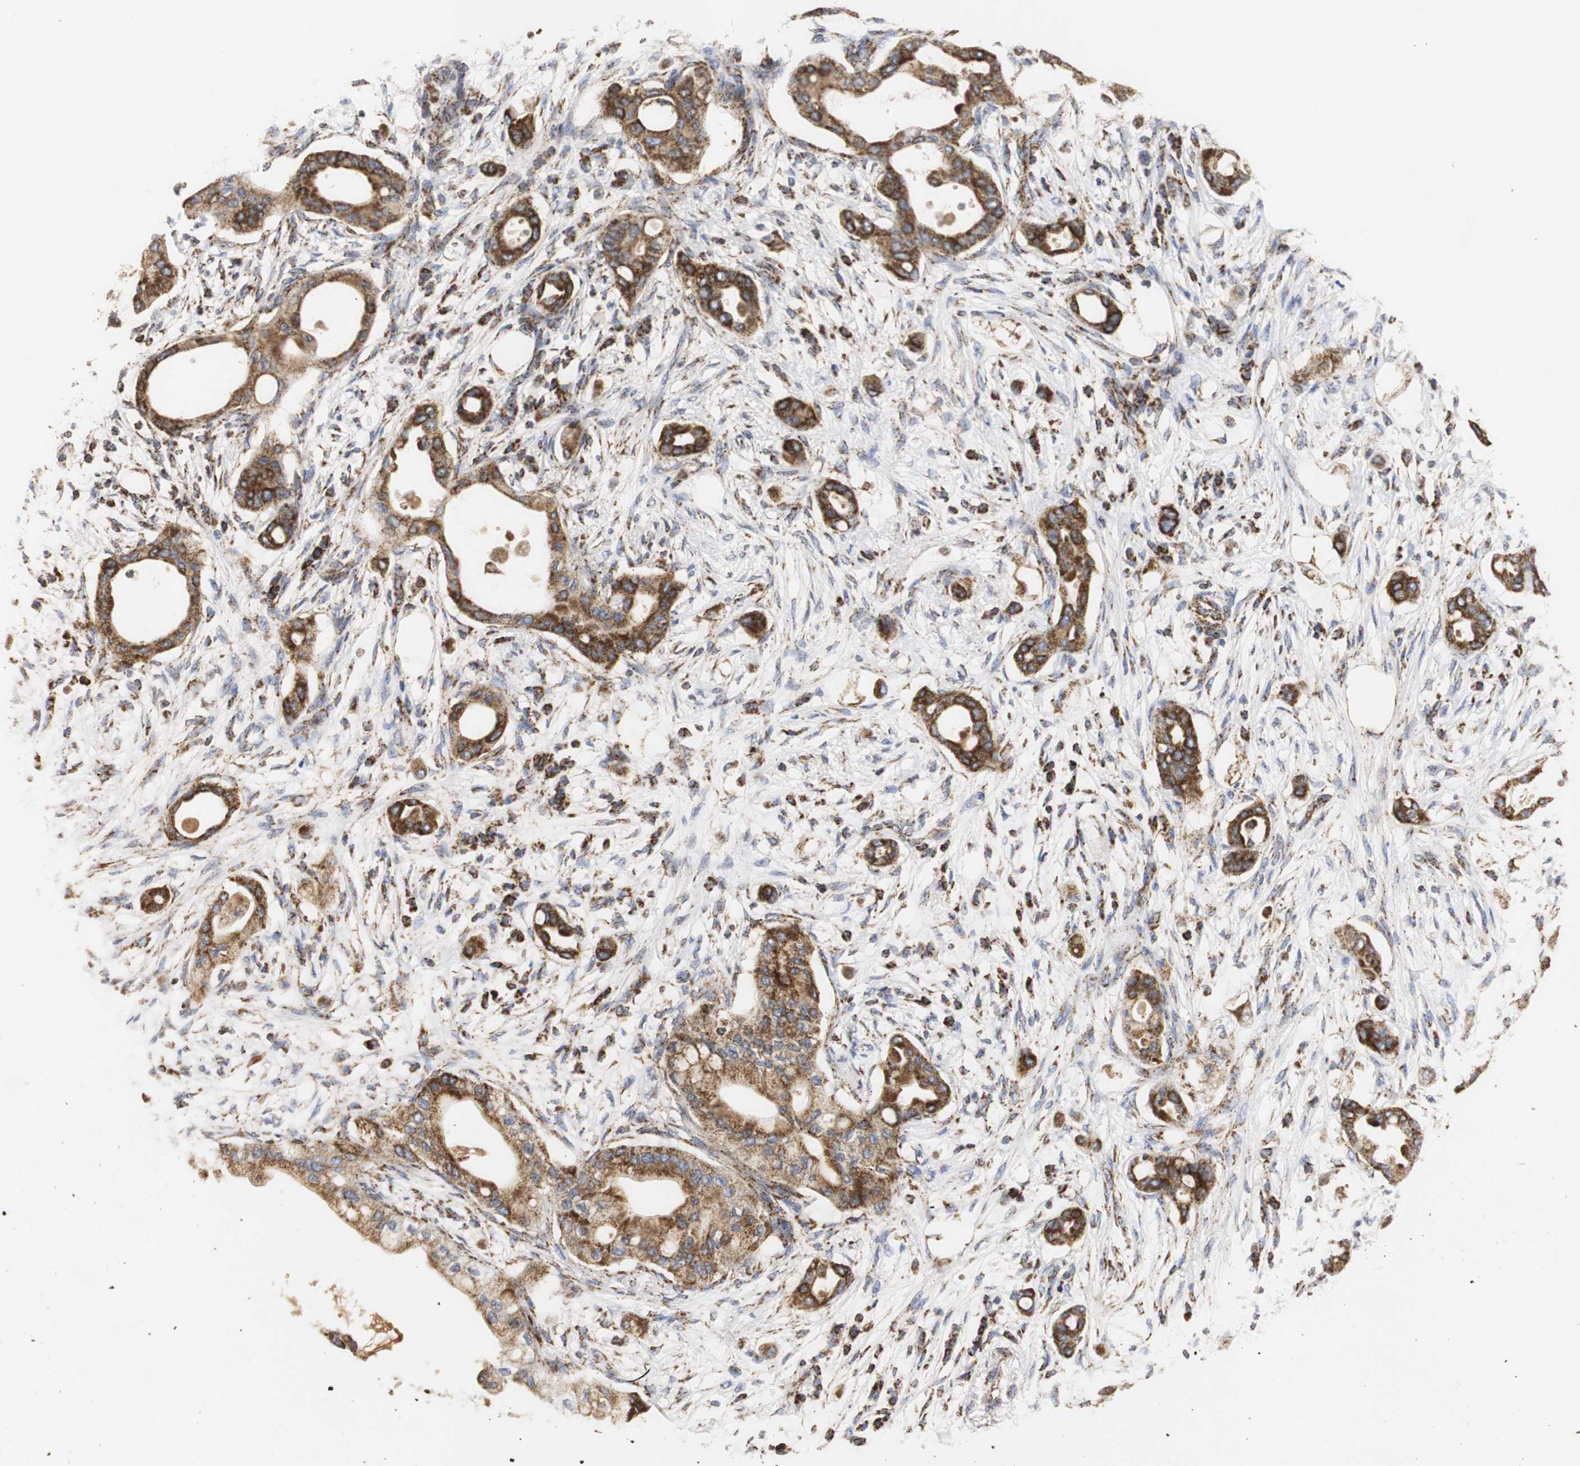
{"staining": {"intensity": "strong", "quantity": ">75%", "location": "cytoplasmic/membranous"}, "tissue": "pancreatic cancer", "cell_type": "Tumor cells", "image_type": "cancer", "snomed": [{"axis": "morphology", "description": "Adenocarcinoma, NOS"}, {"axis": "morphology", "description": "Adenocarcinoma, metastatic, NOS"}, {"axis": "topography", "description": "Lymph node"}, {"axis": "topography", "description": "Pancreas"}, {"axis": "topography", "description": "Duodenum"}], "caption": "IHC of human adenocarcinoma (pancreatic) displays high levels of strong cytoplasmic/membranous staining in about >75% of tumor cells.", "gene": "HSD17B10", "patient": {"sex": "female", "age": 64}}